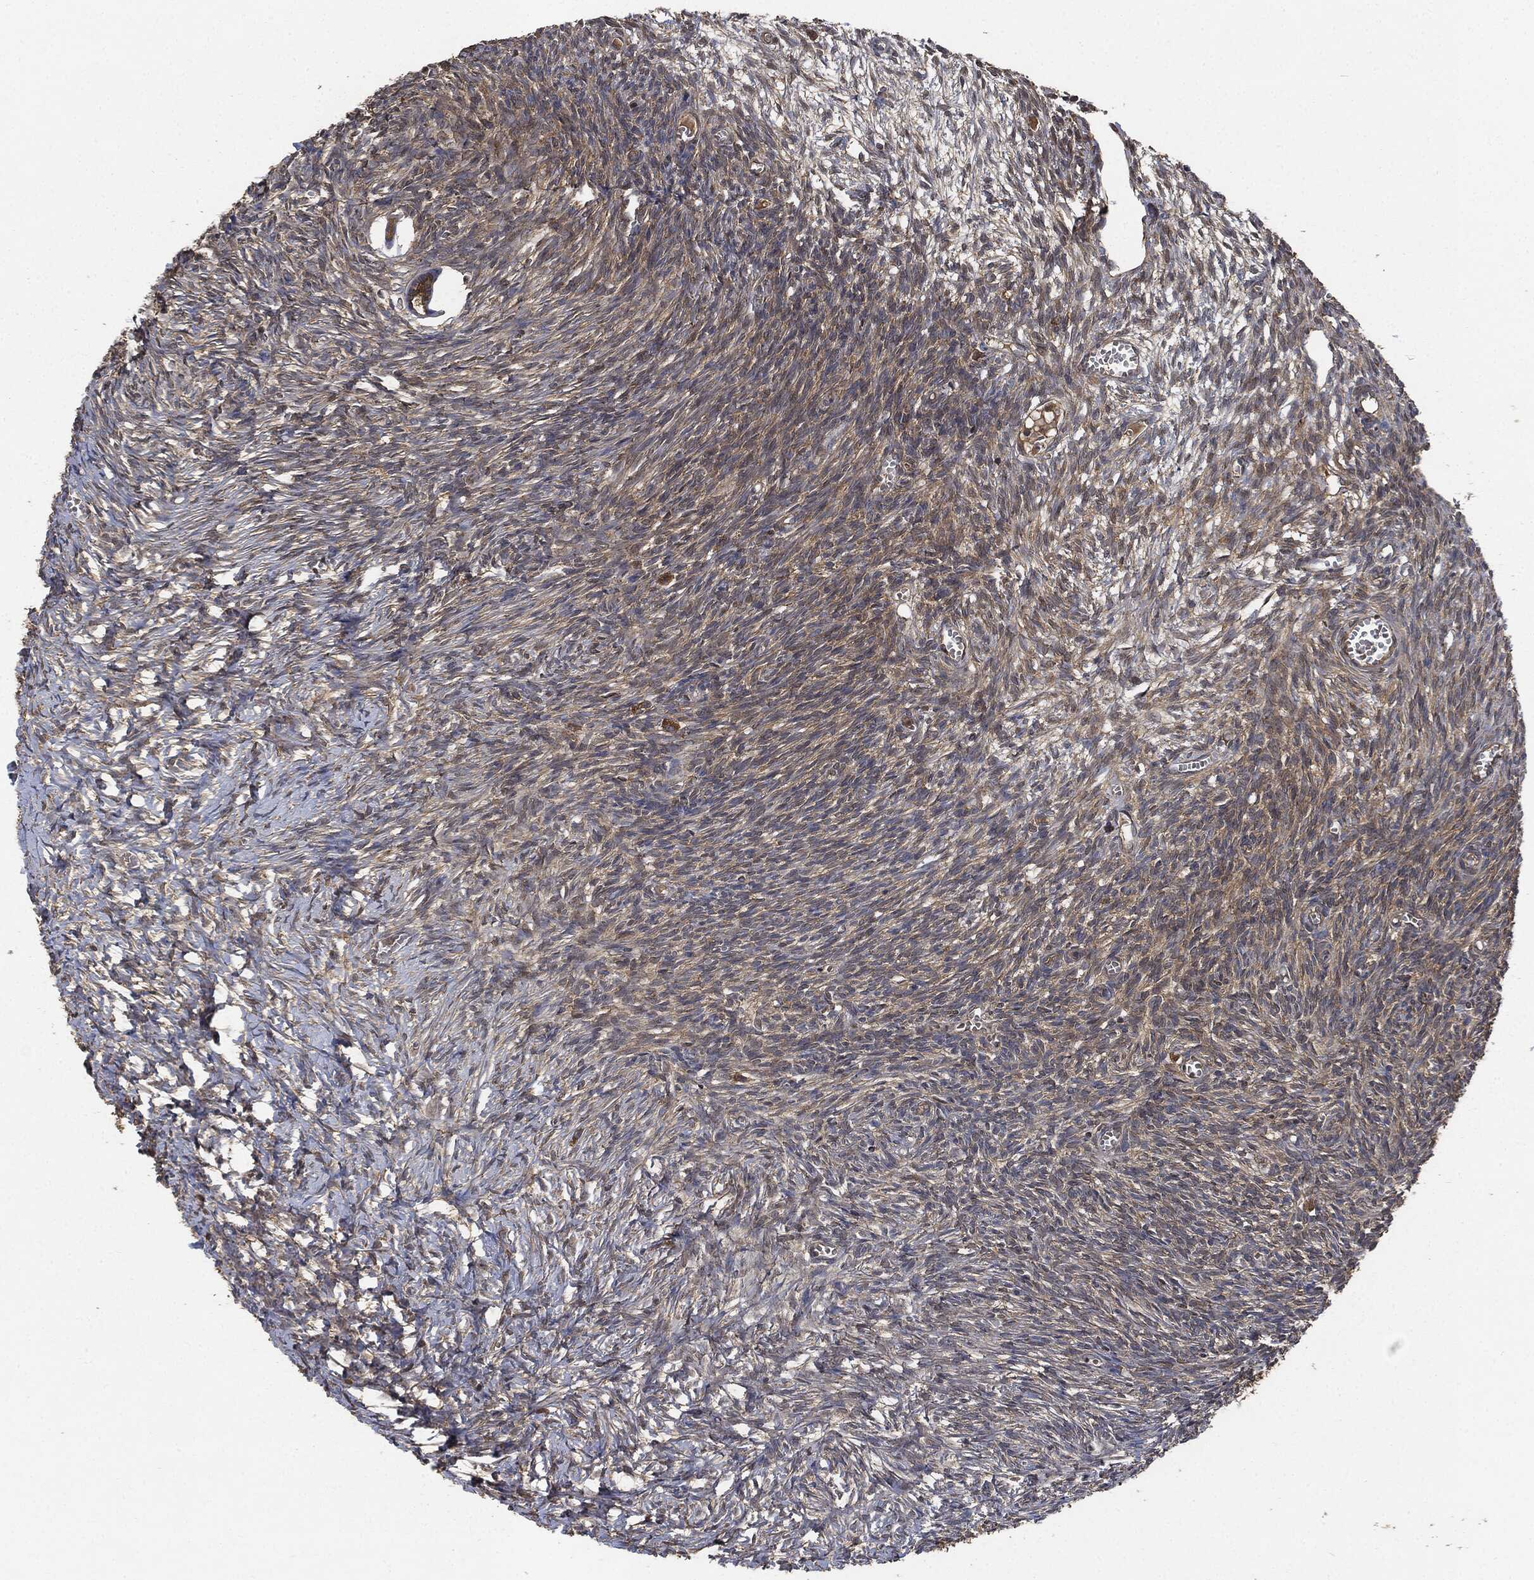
{"staining": {"intensity": "moderate", "quantity": "25%-75%", "location": "cytoplasmic/membranous"}, "tissue": "ovary", "cell_type": "Follicle cells", "image_type": "normal", "snomed": [{"axis": "morphology", "description": "Normal tissue, NOS"}, {"axis": "topography", "description": "Ovary"}], "caption": "Follicle cells reveal medium levels of moderate cytoplasmic/membranous staining in approximately 25%-75% of cells in unremarkable human ovary.", "gene": "BRAF", "patient": {"sex": "female", "age": 43}}